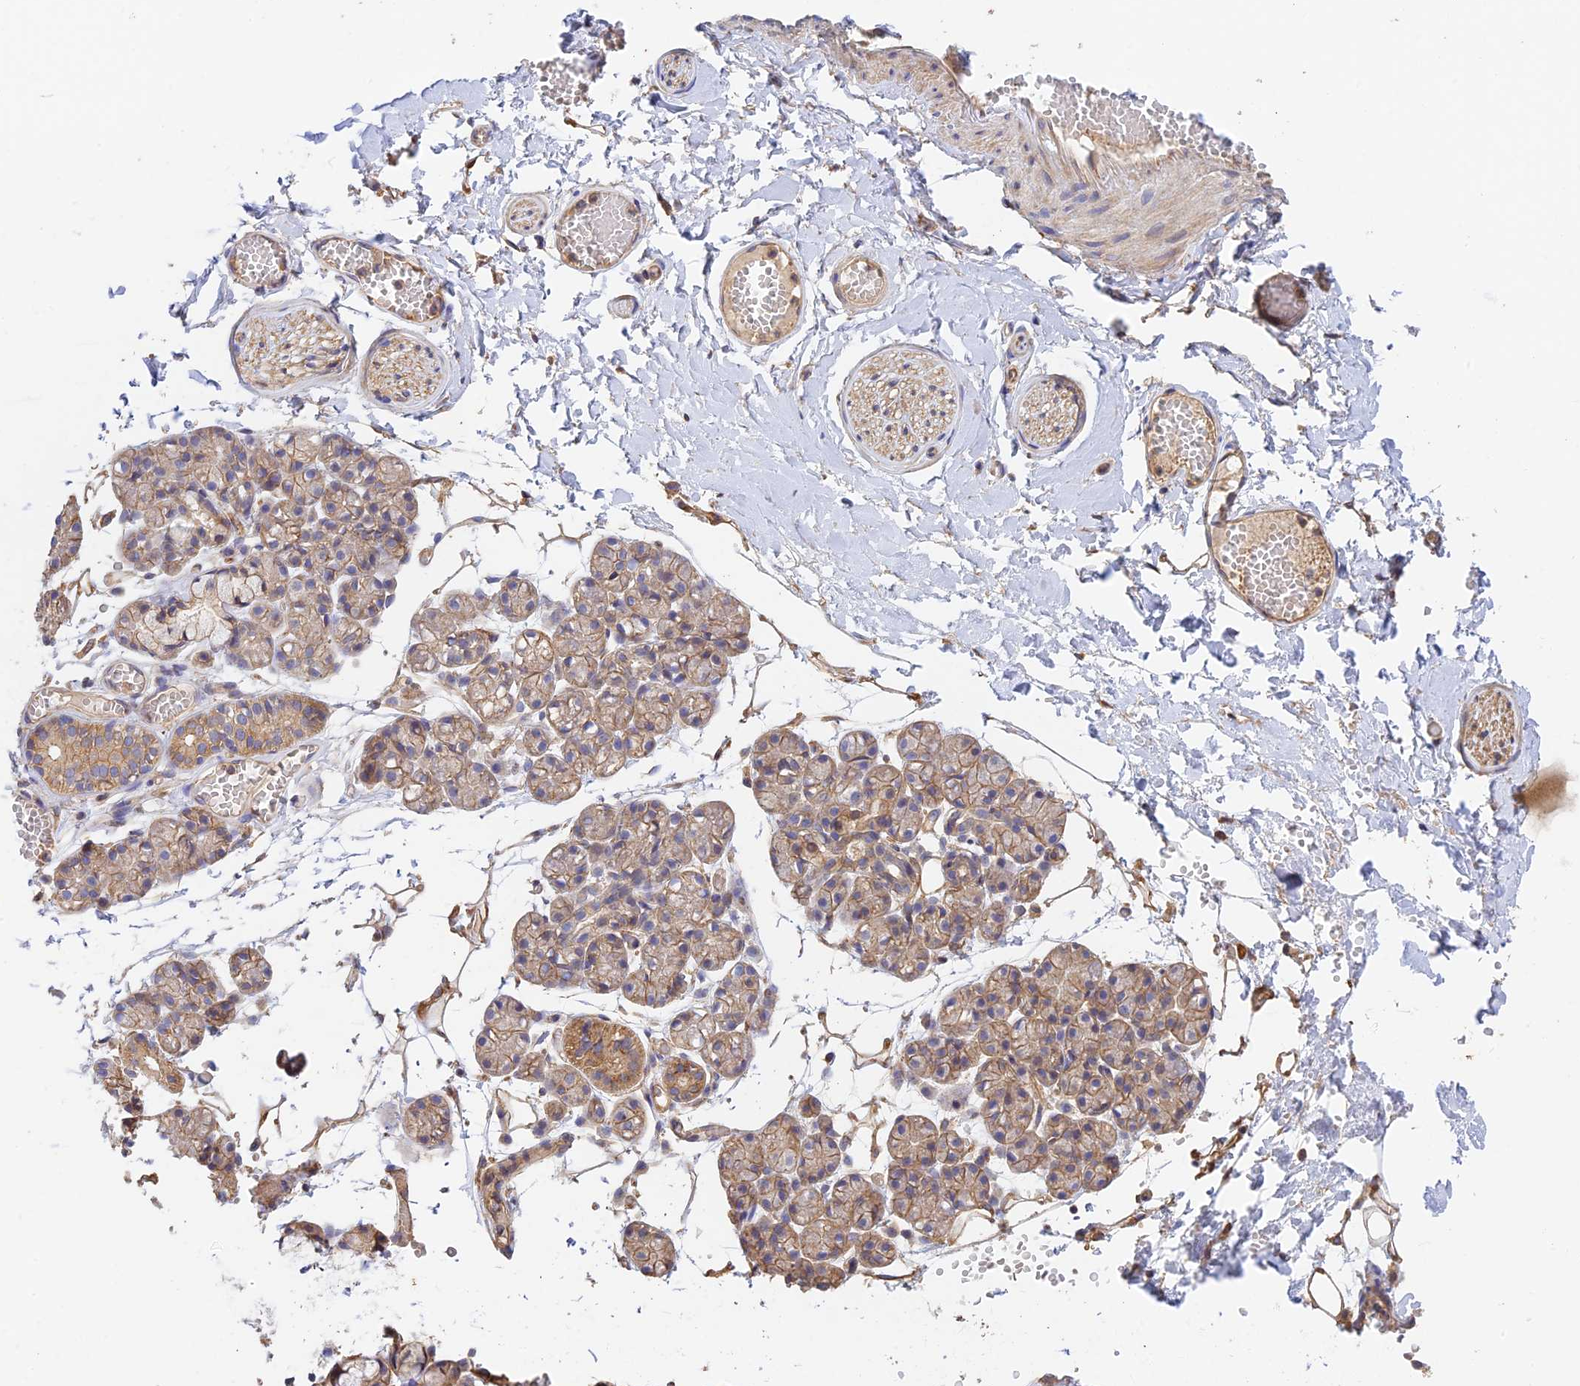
{"staining": {"intensity": "moderate", "quantity": "<25%", "location": "cytoplasmic/membranous"}, "tissue": "salivary gland", "cell_type": "Glandular cells", "image_type": "normal", "snomed": [{"axis": "morphology", "description": "Normal tissue, NOS"}, {"axis": "topography", "description": "Salivary gland"}], "caption": "A low amount of moderate cytoplasmic/membranous positivity is present in about <25% of glandular cells in normal salivary gland.", "gene": "MYO9A", "patient": {"sex": "male", "age": 63}}